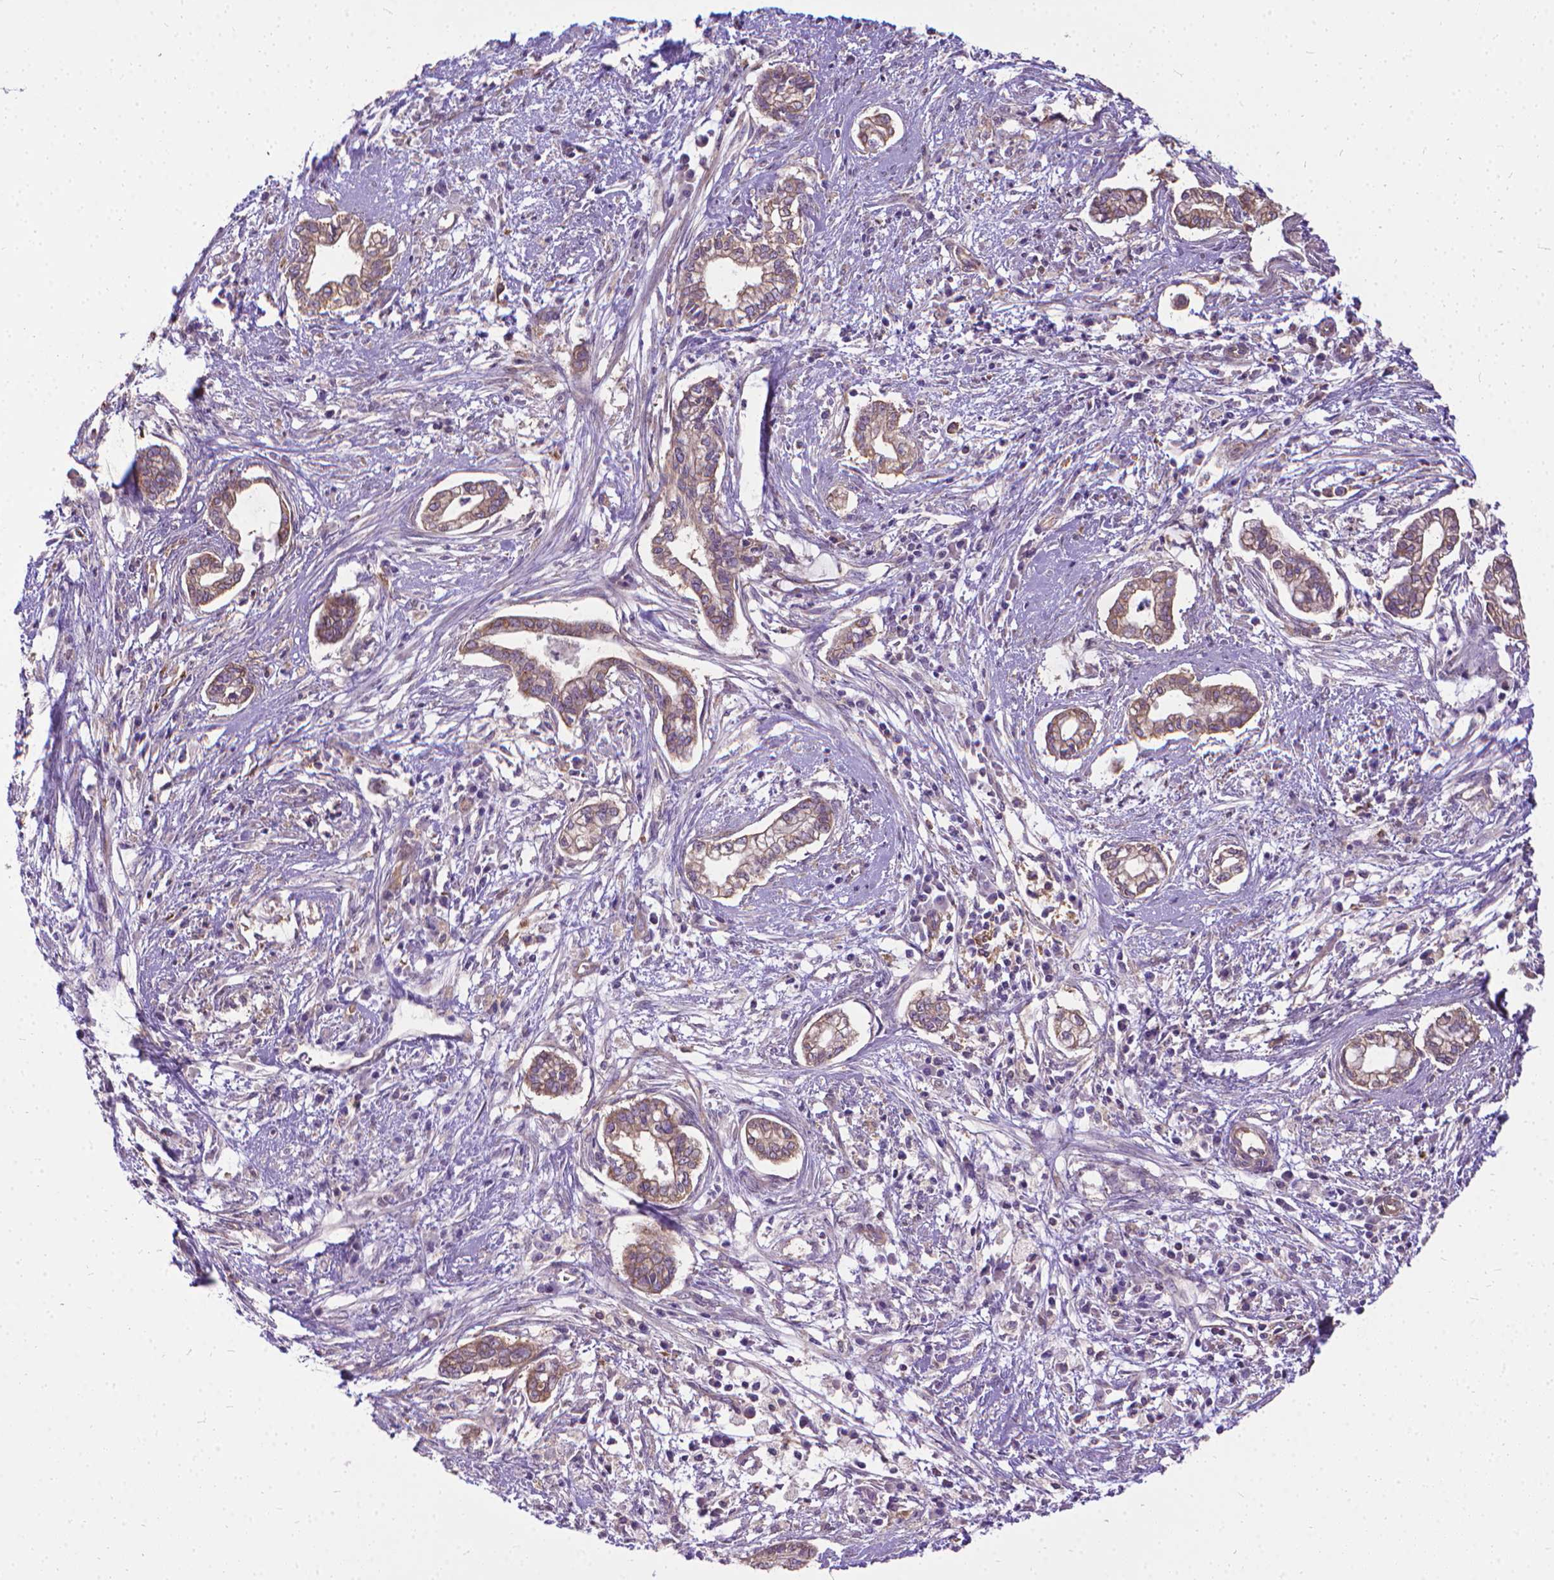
{"staining": {"intensity": "moderate", "quantity": ">75%", "location": "cytoplasmic/membranous"}, "tissue": "cervical cancer", "cell_type": "Tumor cells", "image_type": "cancer", "snomed": [{"axis": "morphology", "description": "Adenocarcinoma, NOS"}, {"axis": "topography", "description": "Cervix"}], "caption": "Cervical cancer (adenocarcinoma) stained for a protein (brown) exhibits moderate cytoplasmic/membranous positive positivity in approximately >75% of tumor cells.", "gene": "CFAP299", "patient": {"sex": "female", "age": 62}}